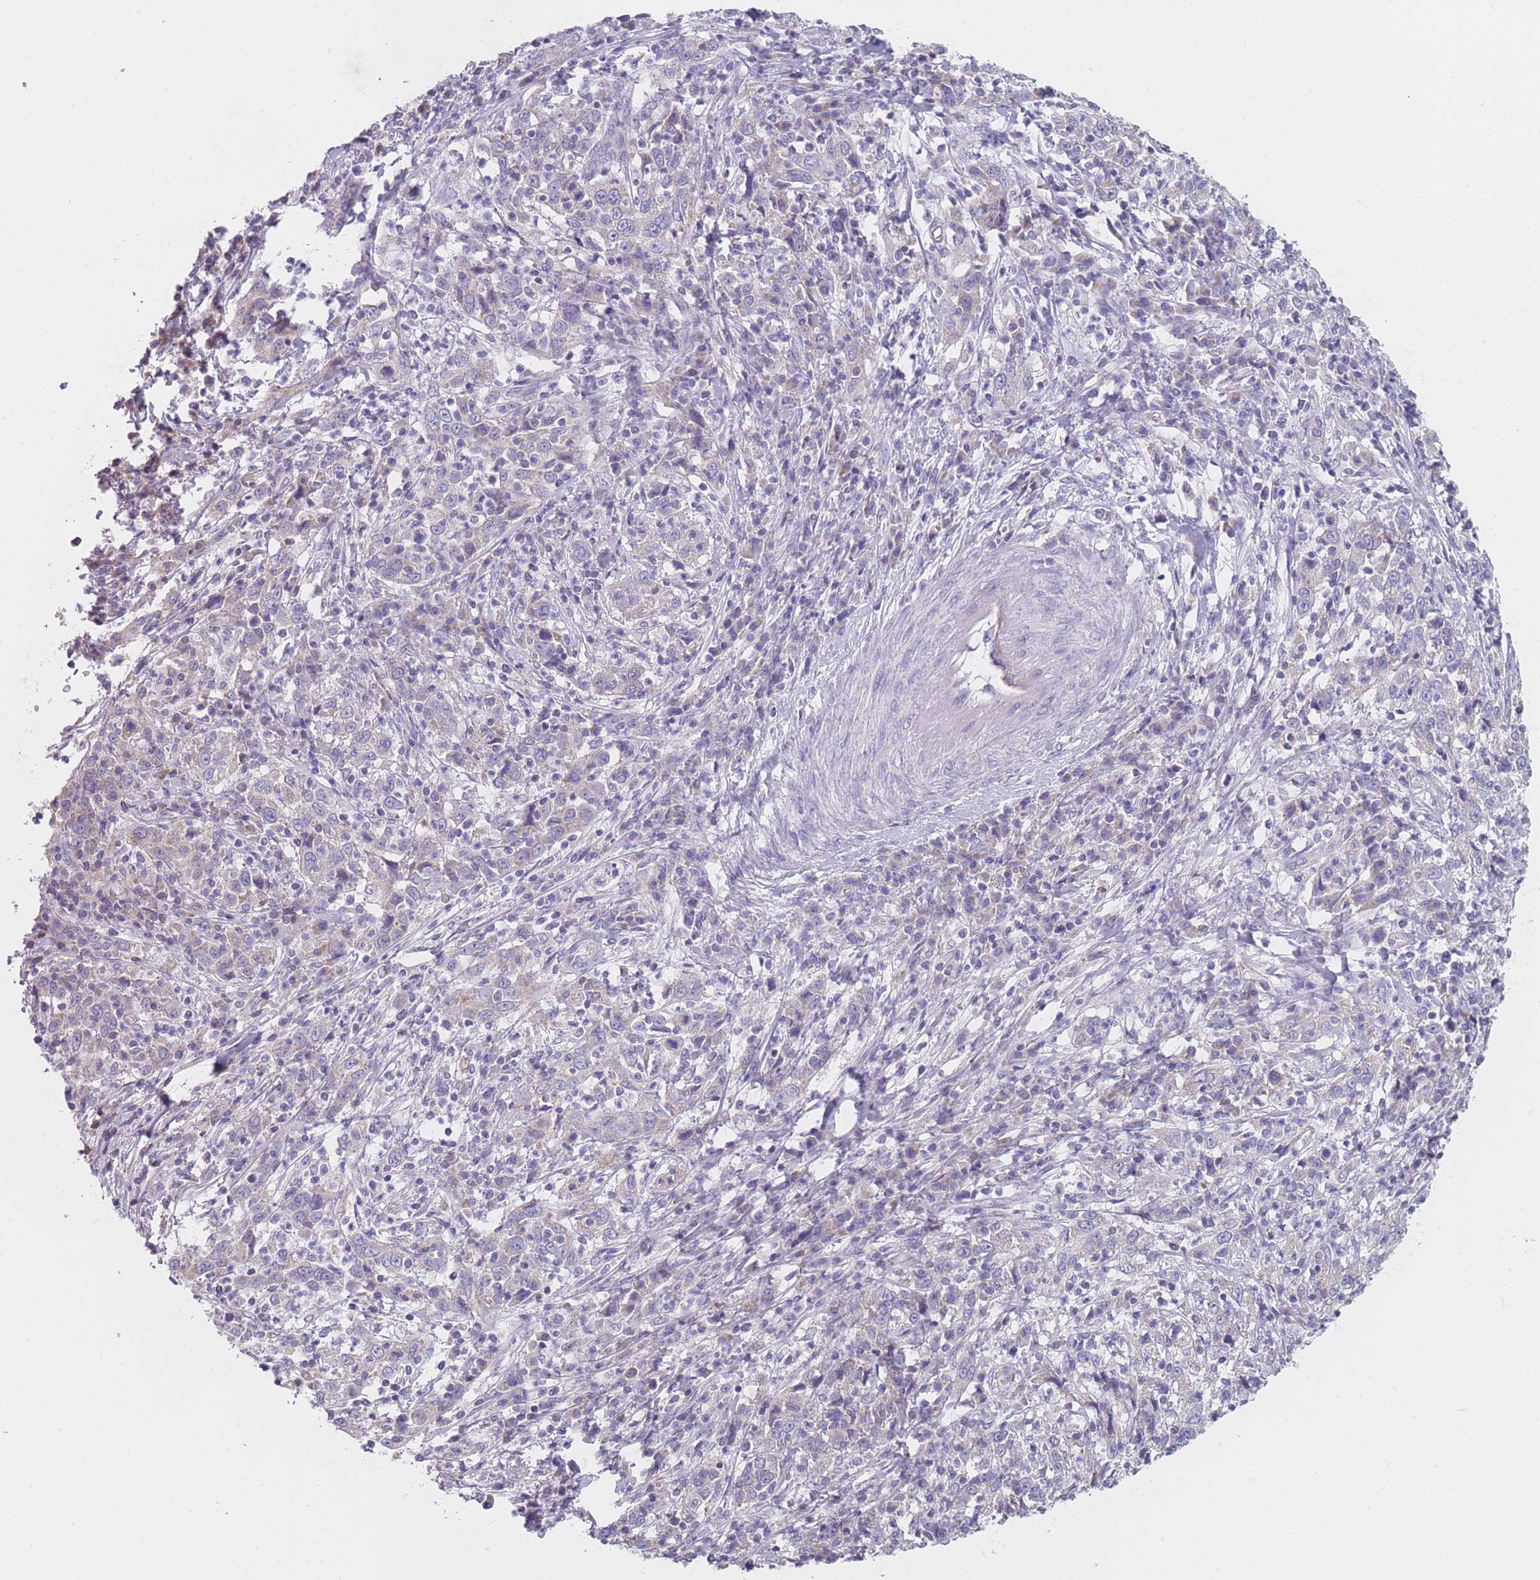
{"staining": {"intensity": "negative", "quantity": "none", "location": "none"}, "tissue": "cervical cancer", "cell_type": "Tumor cells", "image_type": "cancer", "snomed": [{"axis": "morphology", "description": "Squamous cell carcinoma, NOS"}, {"axis": "topography", "description": "Cervix"}], "caption": "Protein analysis of cervical cancer (squamous cell carcinoma) reveals no significant expression in tumor cells.", "gene": "MRPS14", "patient": {"sex": "female", "age": 46}}